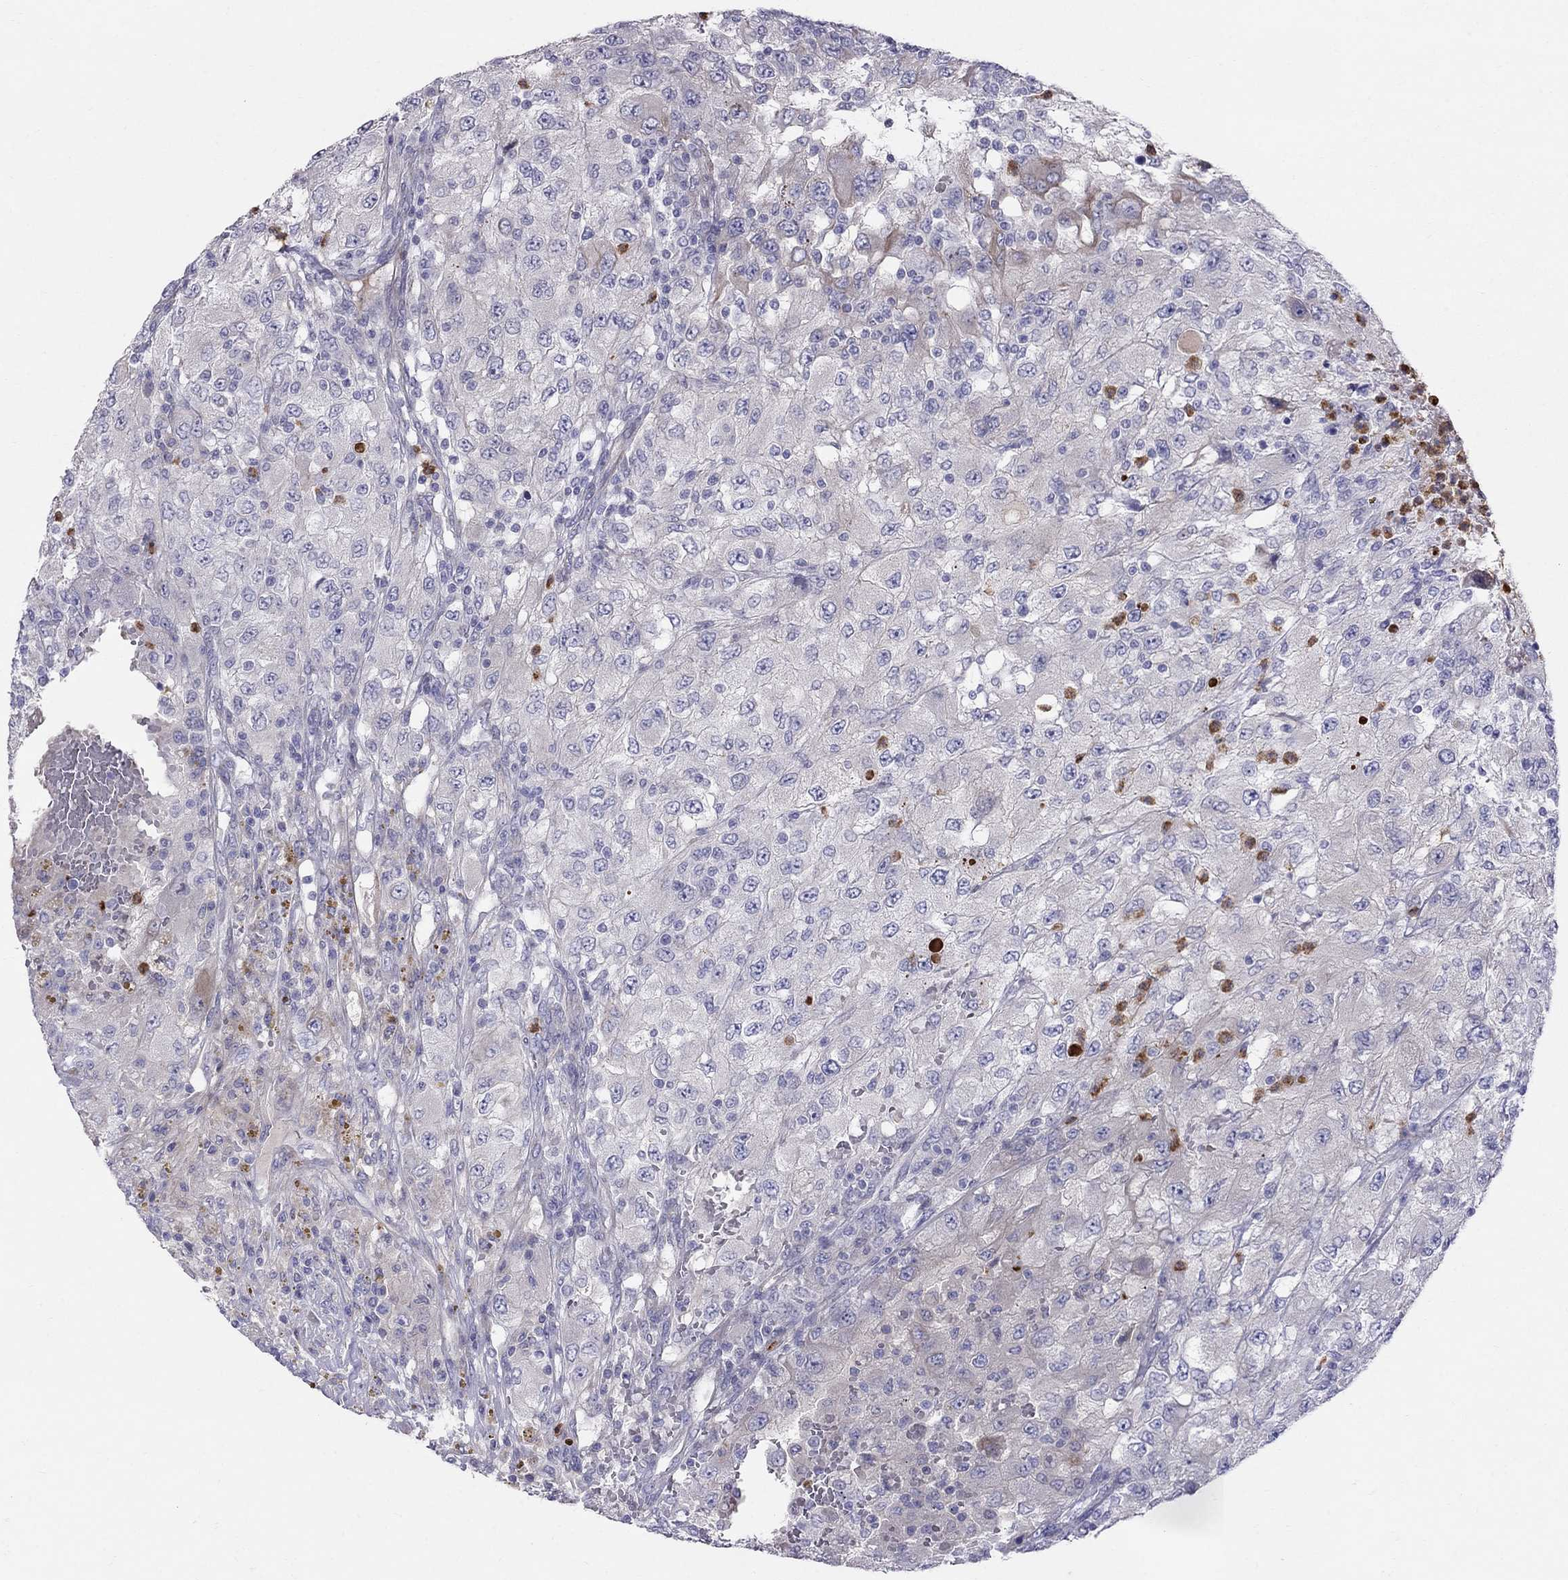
{"staining": {"intensity": "negative", "quantity": "none", "location": "none"}, "tissue": "renal cancer", "cell_type": "Tumor cells", "image_type": "cancer", "snomed": [{"axis": "morphology", "description": "Adenocarcinoma, NOS"}, {"axis": "topography", "description": "Kidney"}], "caption": "An IHC histopathology image of renal cancer is shown. There is no staining in tumor cells of renal cancer. Nuclei are stained in blue.", "gene": "SPINT4", "patient": {"sex": "female", "age": 67}}